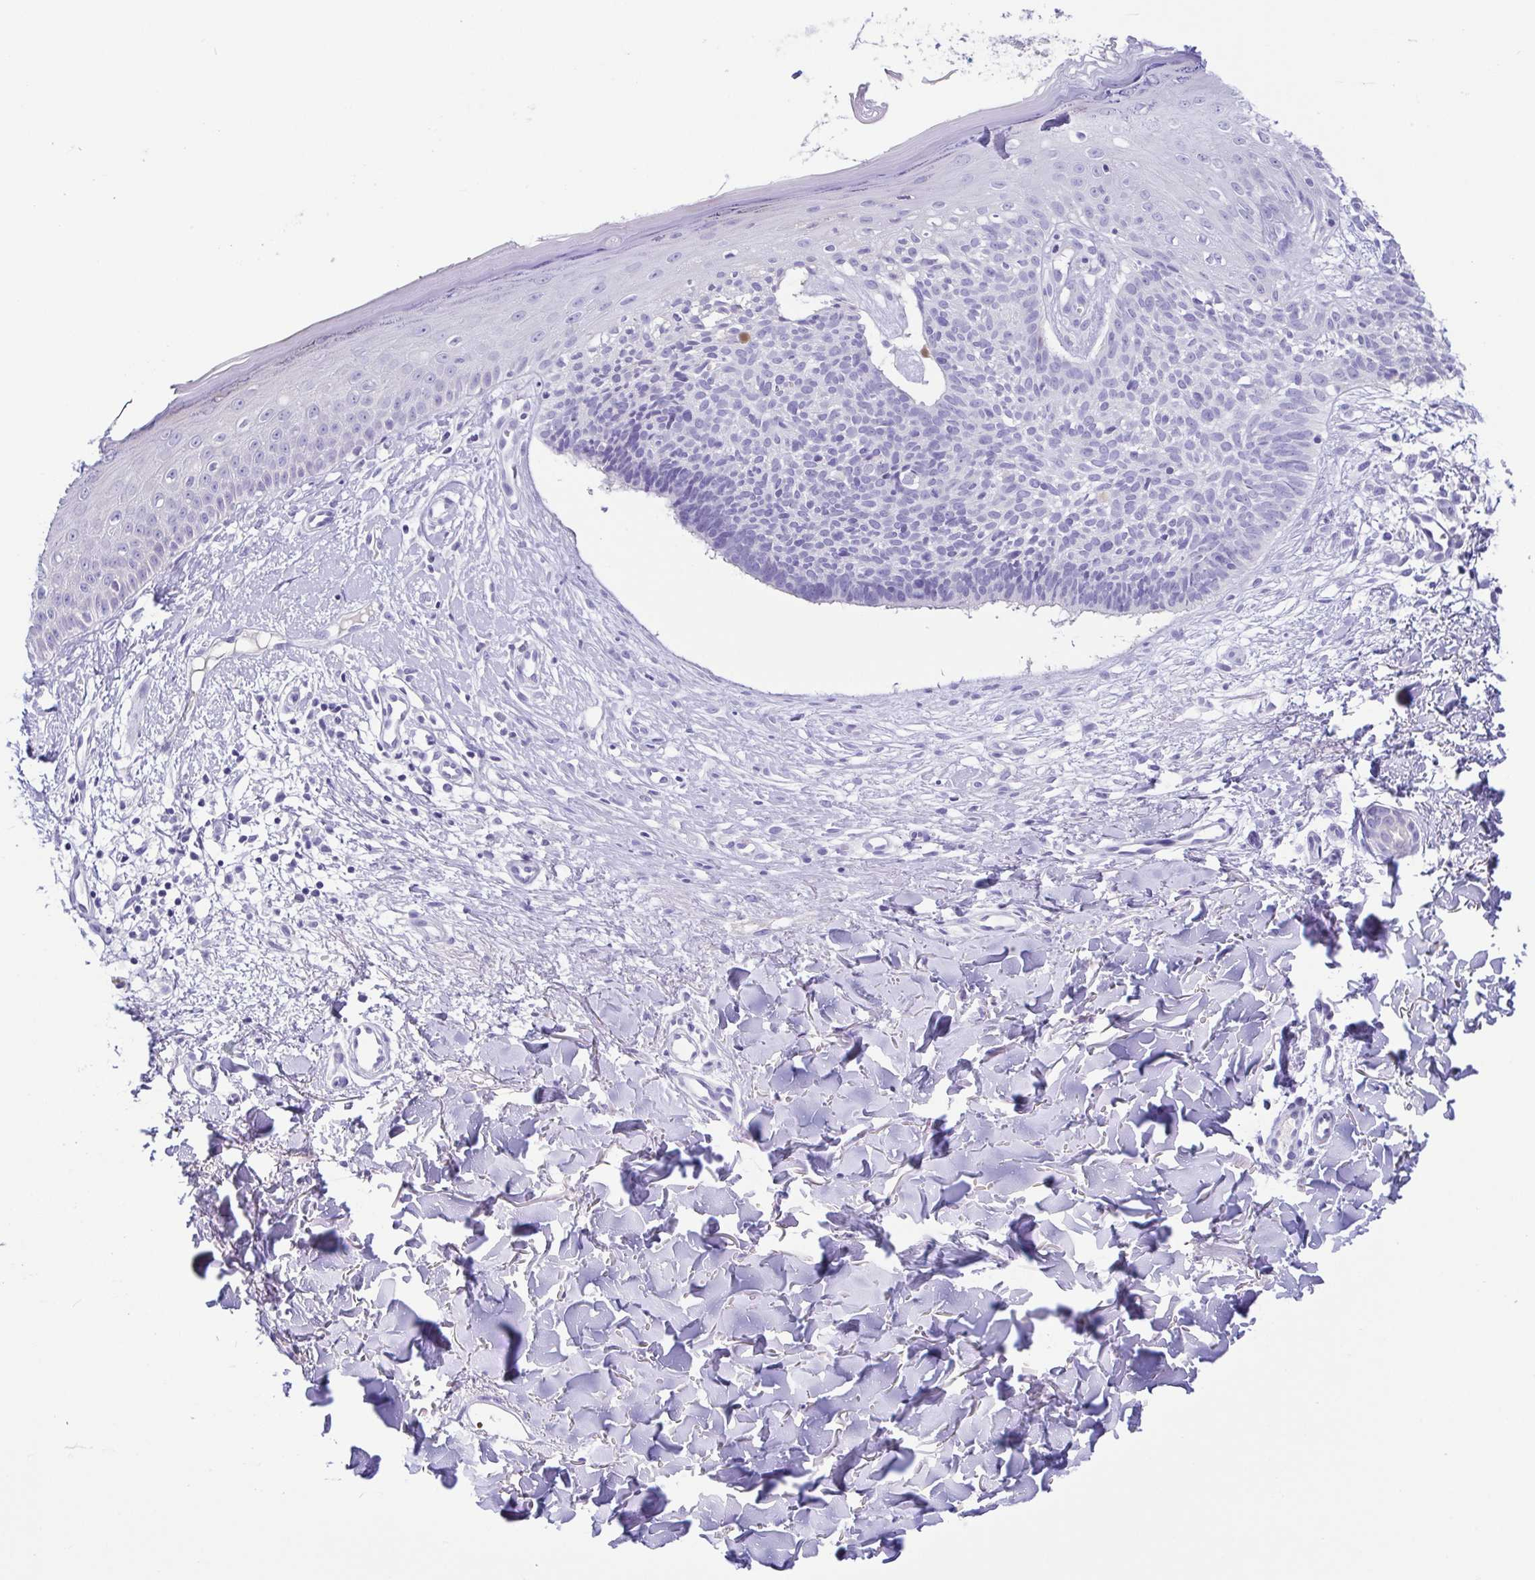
{"staining": {"intensity": "negative", "quantity": "none", "location": "none"}, "tissue": "skin cancer", "cell_type": "Tumor cells", "image_type": "cancer", "snomed": [{"axis": "morphology", "description": "Basal cell carcinoma"}, {"axis": "topography", "description": "Skin"}], "caption": "IHC micrograph of neoplastic tissue: human skin cancer (basal cell carcinoma) stained with DAB (3,3'-diaminobenzidine) reveals no significant protein positivity in tumor cells. (DAB immunohistochemistry (IHC) with hematoxylin counter stain).", "gene": "A1BG", "patient": {"sex": "male", "age": 51}}